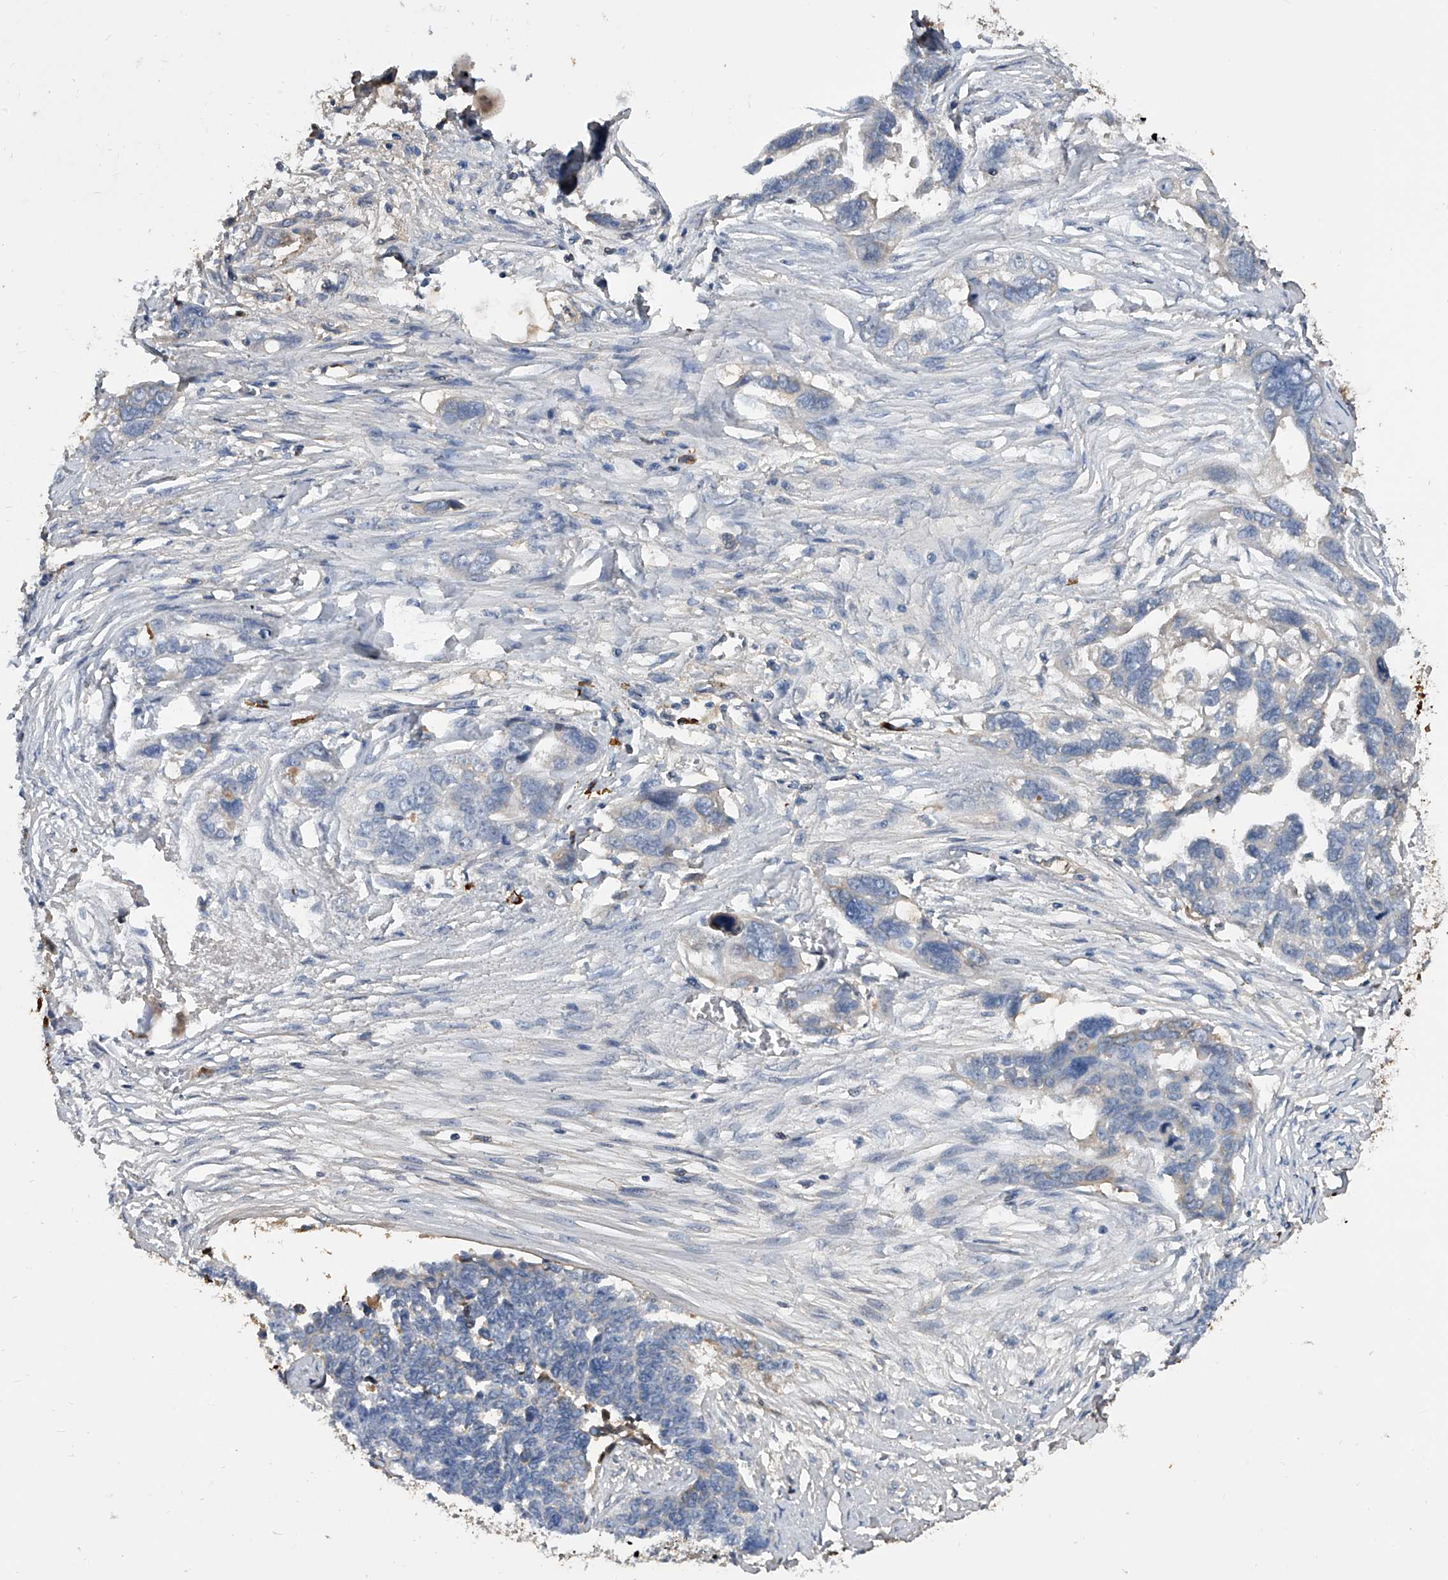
{"staining": {"intensity": "negative", "quantity": "none", "location": "none"}, "tissue": "ovarian cancer", "cell_type": "Tumor cells", "image_type": "cancer", "snomed": [{"axis": "morphology", "description": "Cystadenocarcinoma, serous, NOS"}, {"axis": "topography", "description": "Ovary"}], "caption": "Ovarian serous cystadenocarcinoma was stained to show a protein in brown. There is no significant expression in tumor cells.", "gene": "ZNF25", "patient": {"sex": "female", "age": 79}}